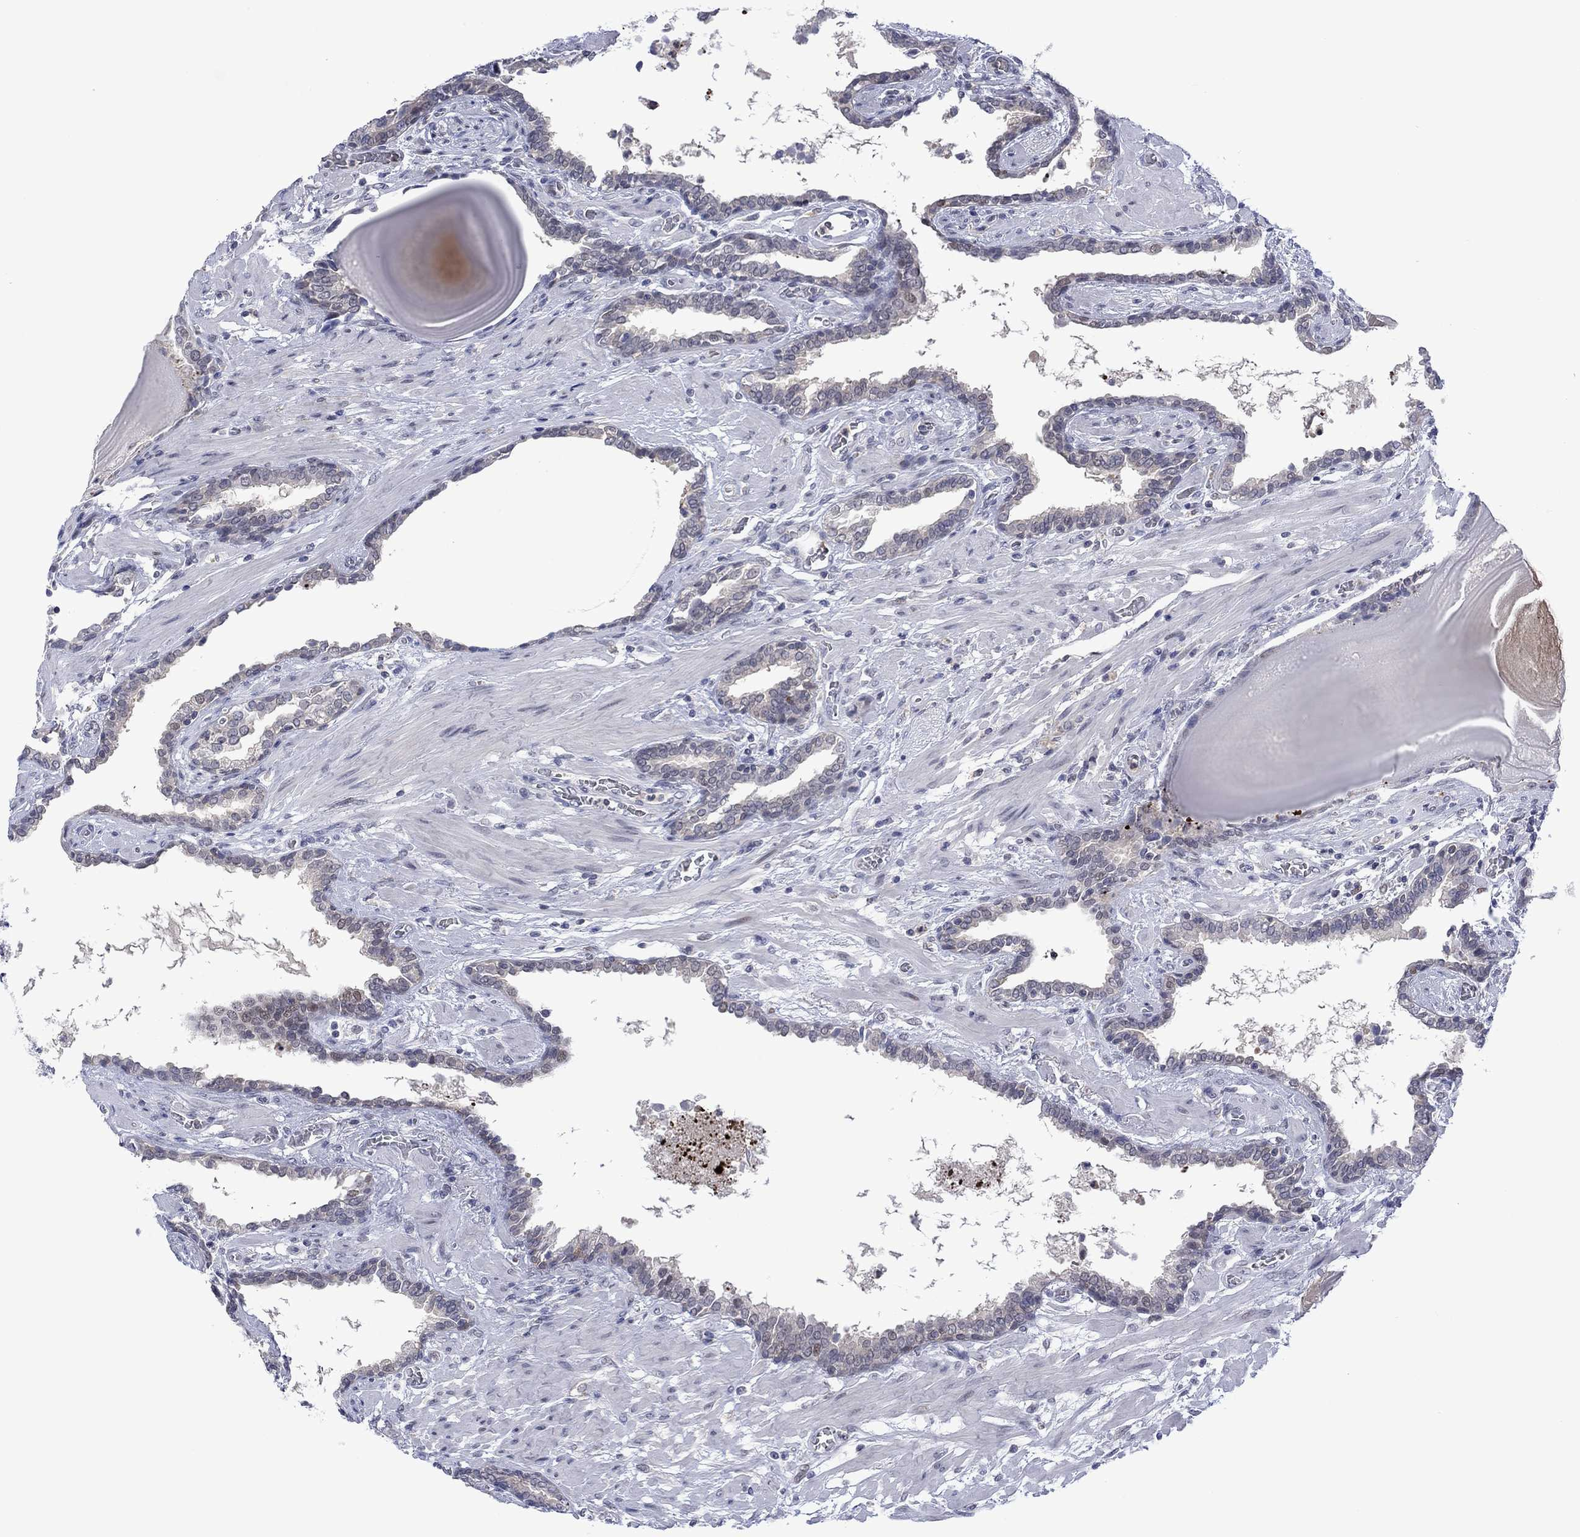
{"staining": {"intensity": "negative", "quantity": "none", "location": "none"}, "tissue": "prostate cancer", "cell_type": "Tumor cells", "image_type": "cancer", "snomed": [{"axis": "morphology", "description": "Adenocarcinoma, Low grade"}, {"axis": "topography", "description": "Prostate"}], "caption": "IHC histopathology image of adenocarcinoma (low-grade) (prostate) stained for a protein (brown), which reveals no expression in tumor cells.", "gene": "AGL", "patient": {"sex": "male", "age": 69}}